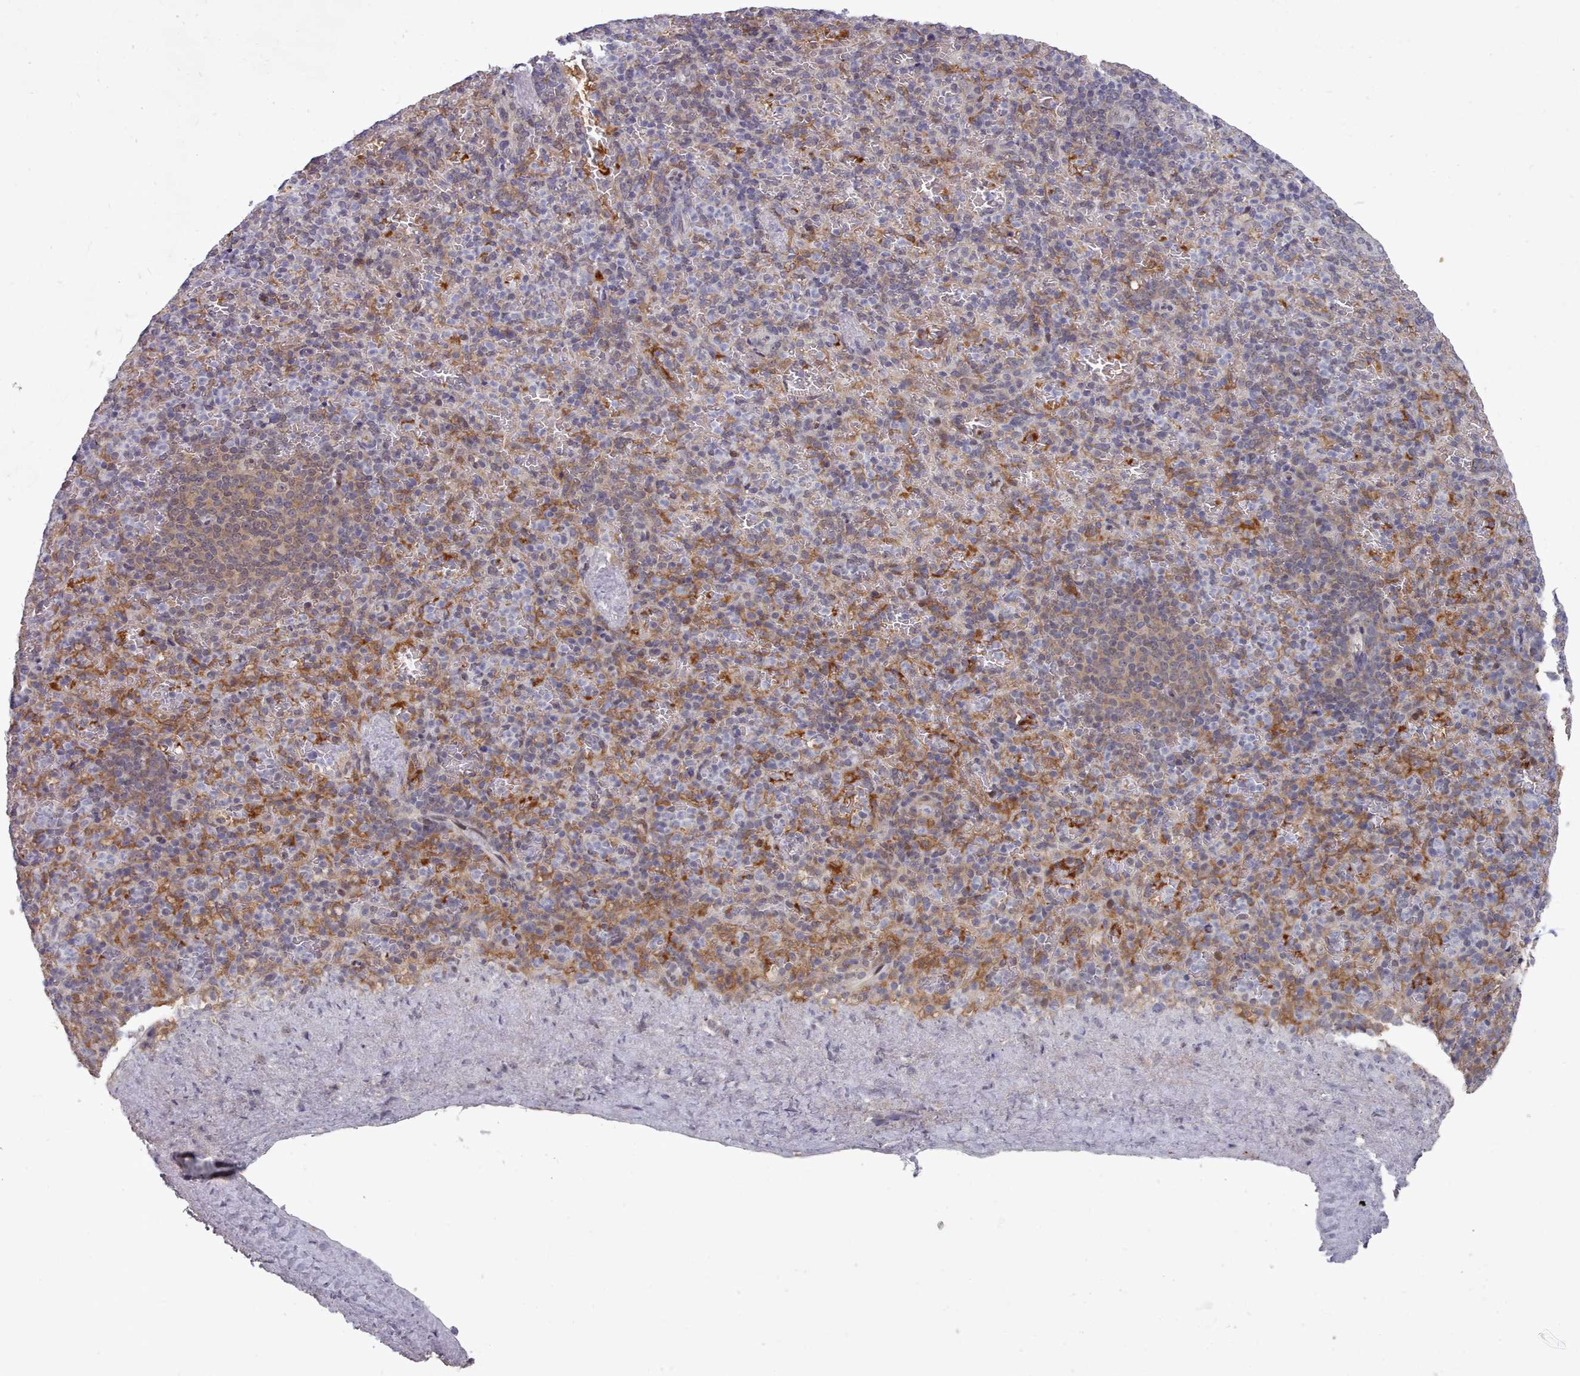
{"staining": {"intensity": "moderate", "quantity": "<25%", "location": "cytoplasmic/membranous"}, "tissue": "spleen", "cell_type": "Cells in red pulp", "image_type": "normal", "snomed": [{"axis": "morphology", "description": "Normal tissue, NOS"}, {"axis": "topography", "description": "Spleen"}], "caption": "An image of spleen stained for a protein demonstrates moderate cytoplasmic/membranous brown staining in cells in red pulp.", "gene": "GINS1", "patient": {"sex": "female", "age": 74}}